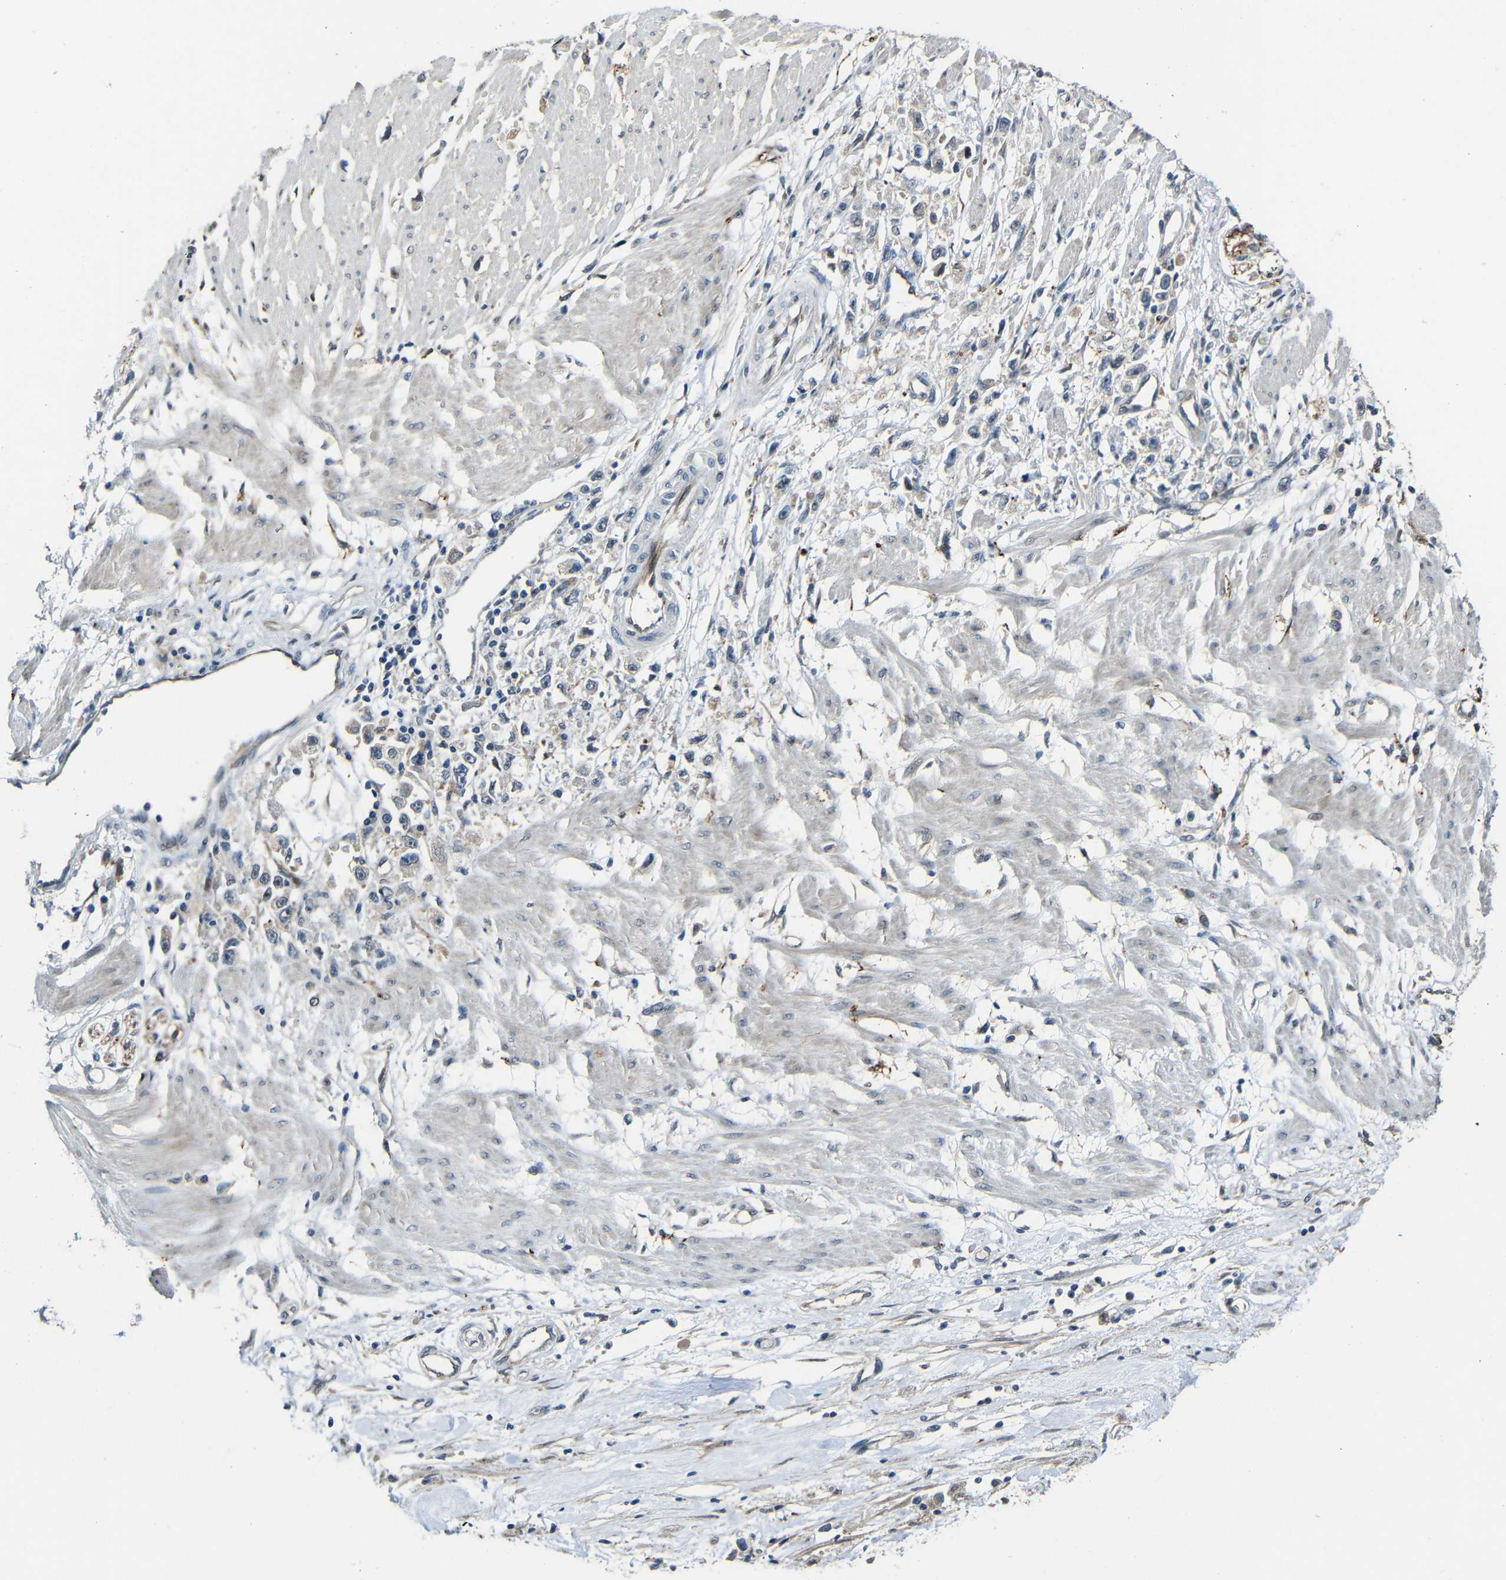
{"staining": {"intensity": "negative", "quantity": "none", "location": "none"}, "tissue": "stomach cancer", "cell_type": "Tumor cells", "image_type": "cancer", "snomed": [{"axis": "morphology", "description": "Adenocarcinoma, NOS"}, {"axis": "topography", "description": "Stomach"}], "caption": "This image is of stomach cancer stained with IHC to label a protein in brown with the nuclei are counter-stained blue. There is no staining in tumor cells. The staining is performed using DAB brown chromogen with nuclei counter-stained in using hematoxylin.", "gene": "DNAJC5", "patient": {"sex": "female", "age": 59}}